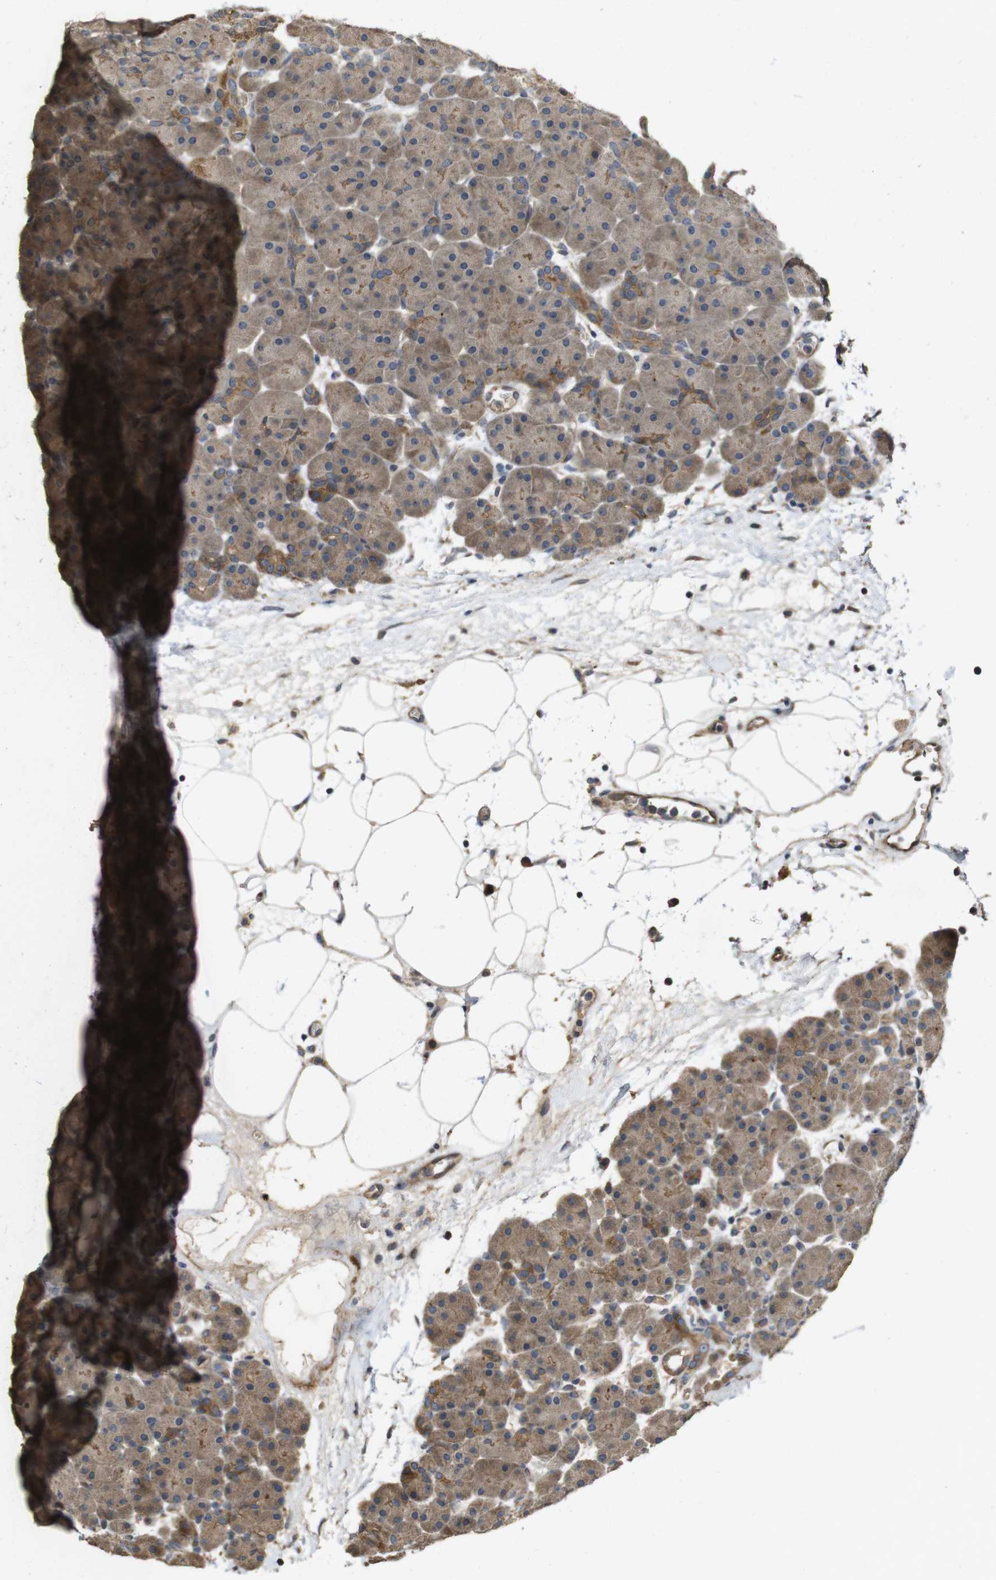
{"staining": {"intensity": "moderate", "quantity": ">75%", "location": "cytoplasmic/membranous"}, "tissue": "pancreas", "cell_type": "Exocrine glandular cells", "image_type": "normal", "snomed": [{"axis": "morphology", "description": "Normal tissue, NOS"}, {"axis": "topography", "description": "Pancreas"}], "caption": "Protein analysis of benign pancreas demonstrates moderate cytoplasmic/membranous expression in about >75% of exocrine glandular cells.", "gene": "PCDHB10", "patient": {"sex": "male", "age": 66}}